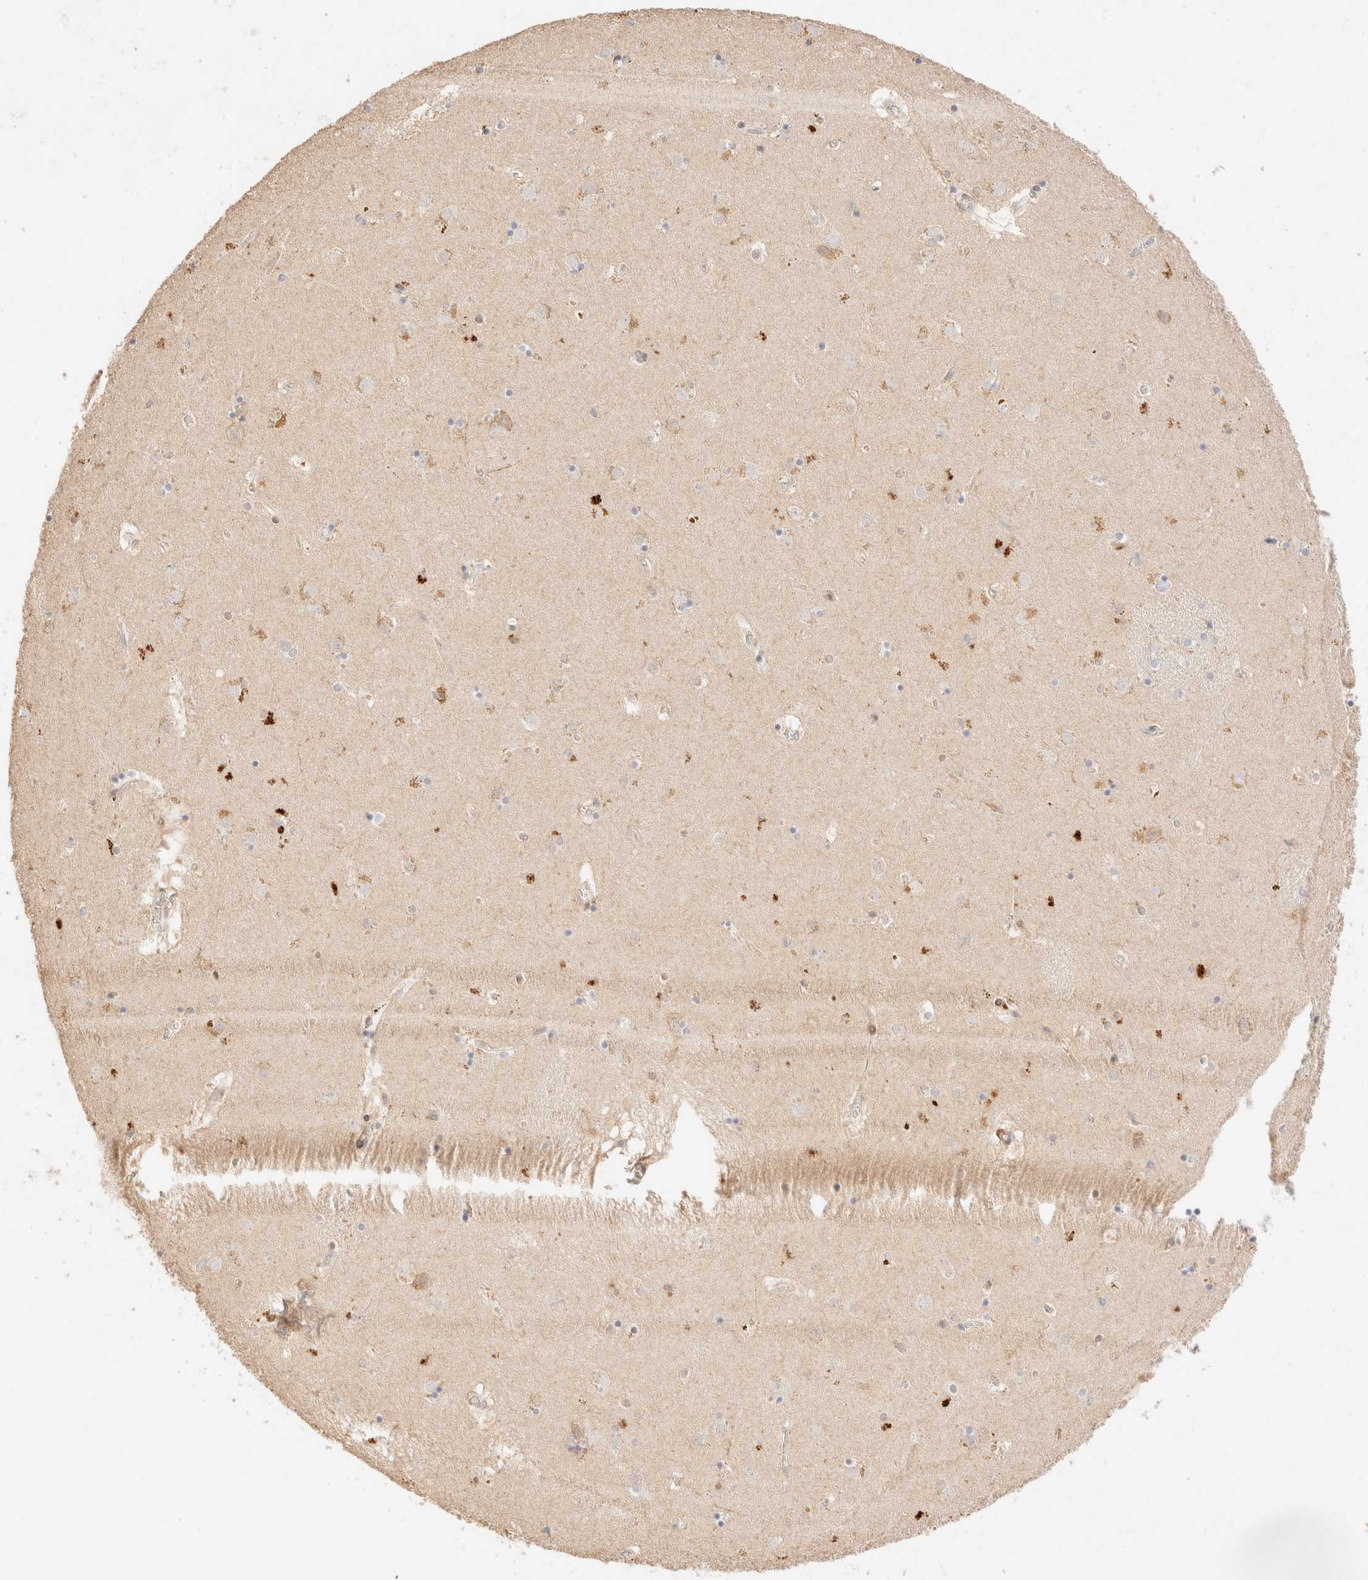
{"staining": {"intensity": "moderate", "quantity": "<25%", "location": "cytoplasmic/membranous"}, "tissue": "caudate", "cell_type": "Glial cells", "image_type": "normal", "snomed": [{"axis": "morphology", "description": "Normal tissue, NOS"}, {"axis": "topography", "description": "Lateral ventricle wall"}], "caption": "DAB immunohistochemical staining of normal caudate demonstrates moderate cytoplasmic/membranous protein positivity in approximately <25% of glial cells. The staining is performed using DAB brown chromogen to label protein expression. The nuclei are counter-stained blue using hematoxylin.", "gene": "SNTB1", "patient": {"sex": "male", "age": 70}}